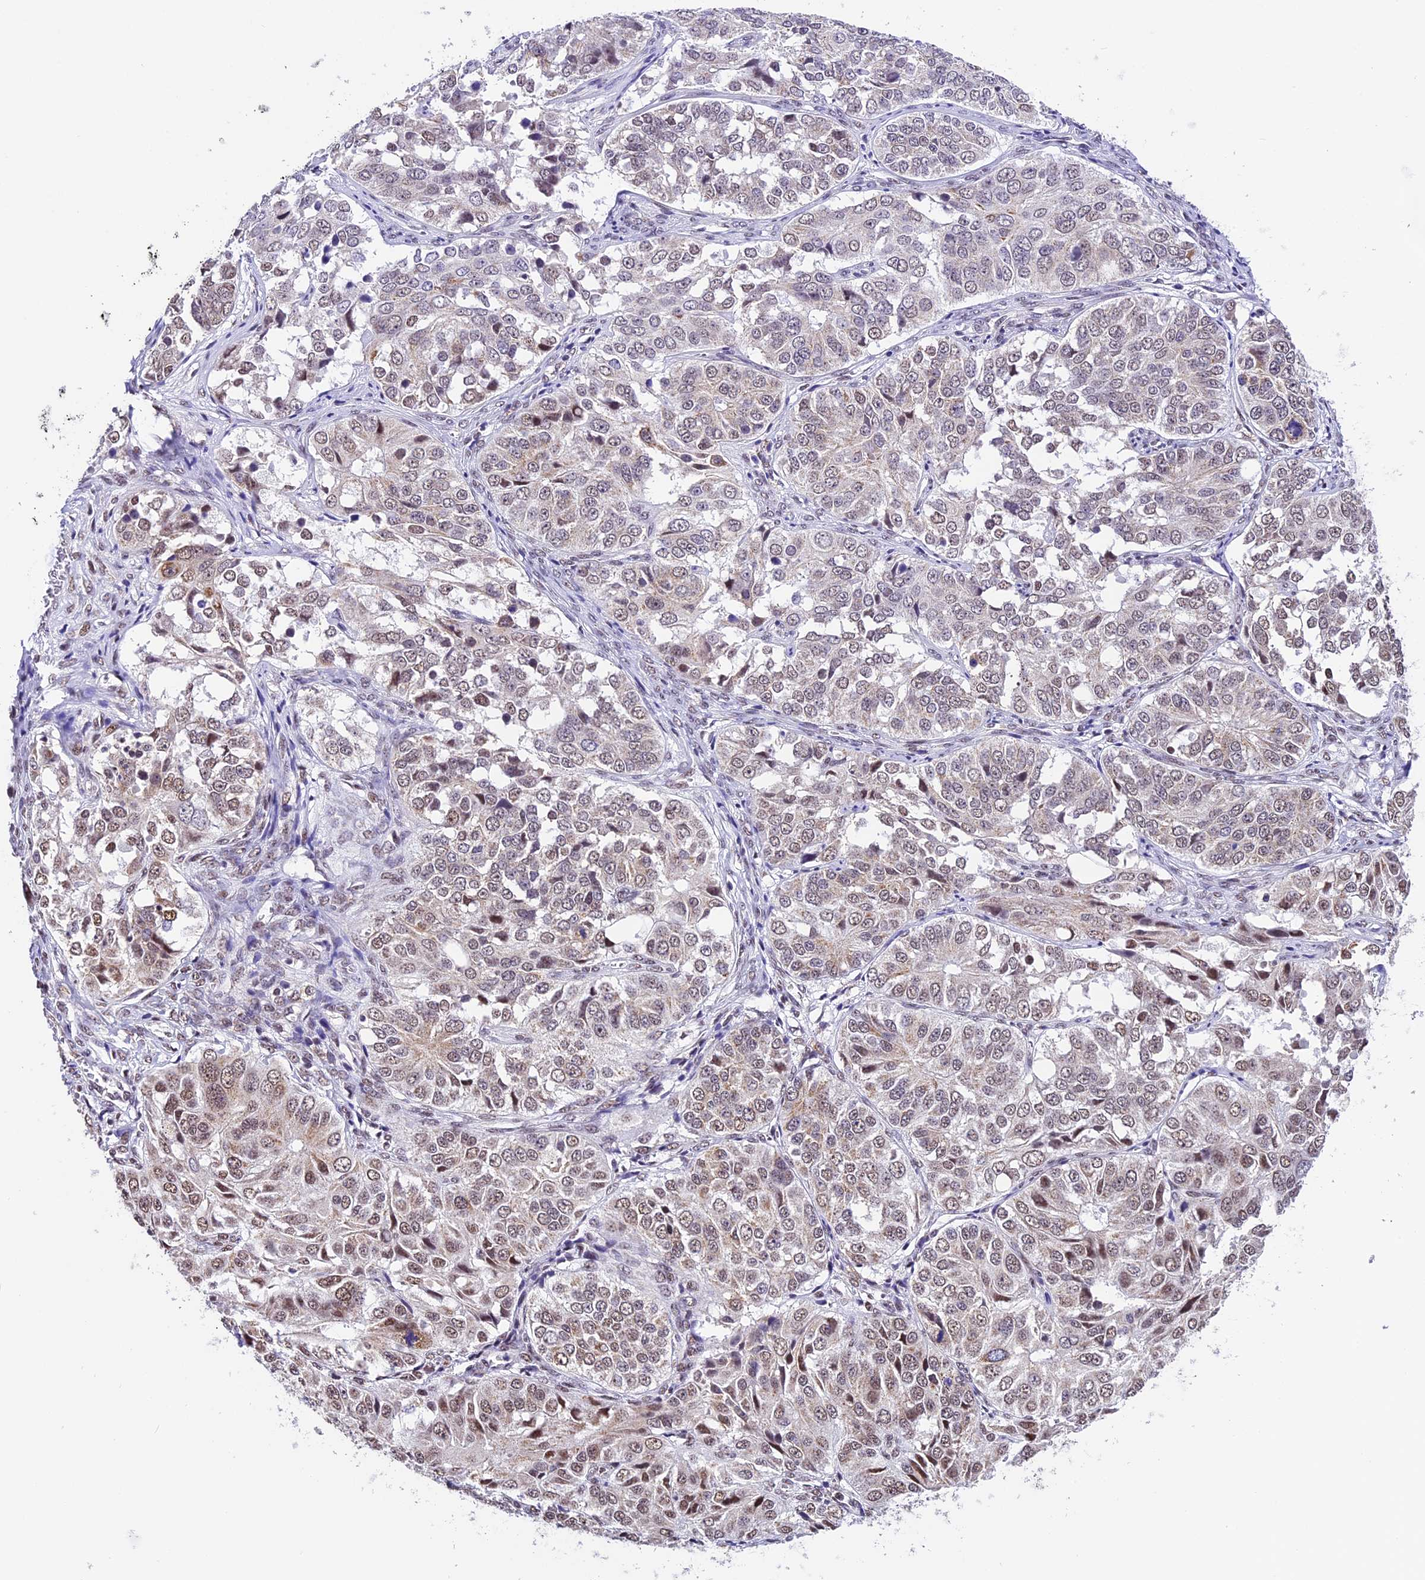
{"staining": {"intensity": "weak", "quantity": "25%-75%", "location": "nuclear"}, "tissue": "ovarian cancer", "cell_type": "Tumor cells", "image_type": "cancer", "snomed": [{"axis": "morphology", "description": "Carcinoma, endometroid"}, {"axis": "topography", "description": "Ovary"}], "caption": "High-power microscopy captured an IHC micrograph of ovarian endometroid carcinoma, revealing weak nuclear expression in about 25%-75% of tumor cells.", "gene": "CARS2", "patient": {"sex": "female", "age": 51}}